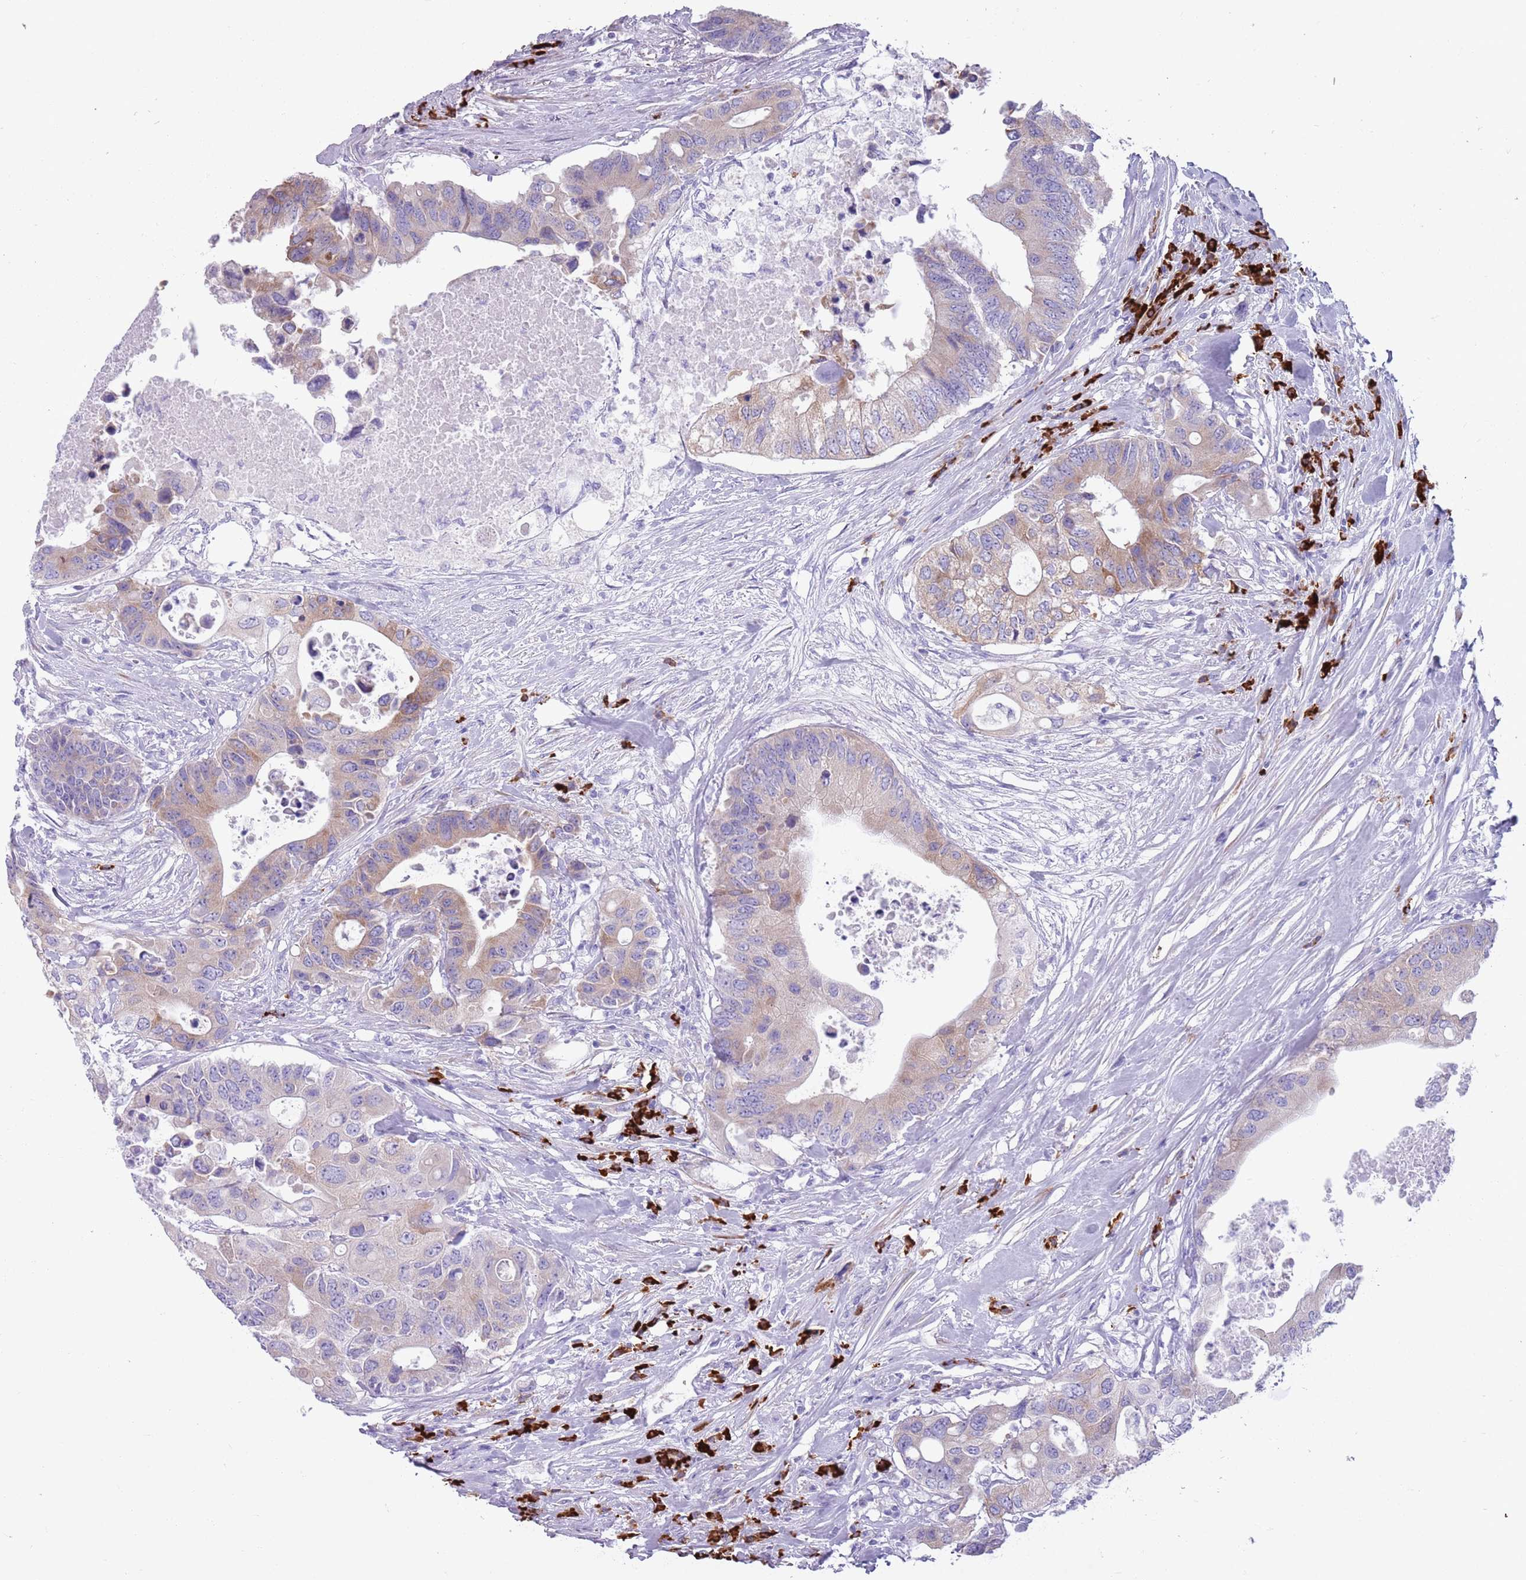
{"staining": {"intensity": "moderate", "quantity": "<25%", "location": "cytoplasmic/membranous"}, "tissue": "colorectal cancer", "cell_type": "Tumor cells", "image_type": "cancer", "snomed": [{"axis": "morphology", "description": "Adenocarcinoma, NOS"}, {"axis": "topography", "description": "Colon"}], "caption": "Colorectal cancer (adenocarcinoma) stained with IHC reveals moderate cytoplasmic/membranous staining in about <25% of tumor cells. (IHC, brightfield microscopy, high magnification).", "gene": "LY6G5B", "patient": {"sex": "male", "age": 71}}